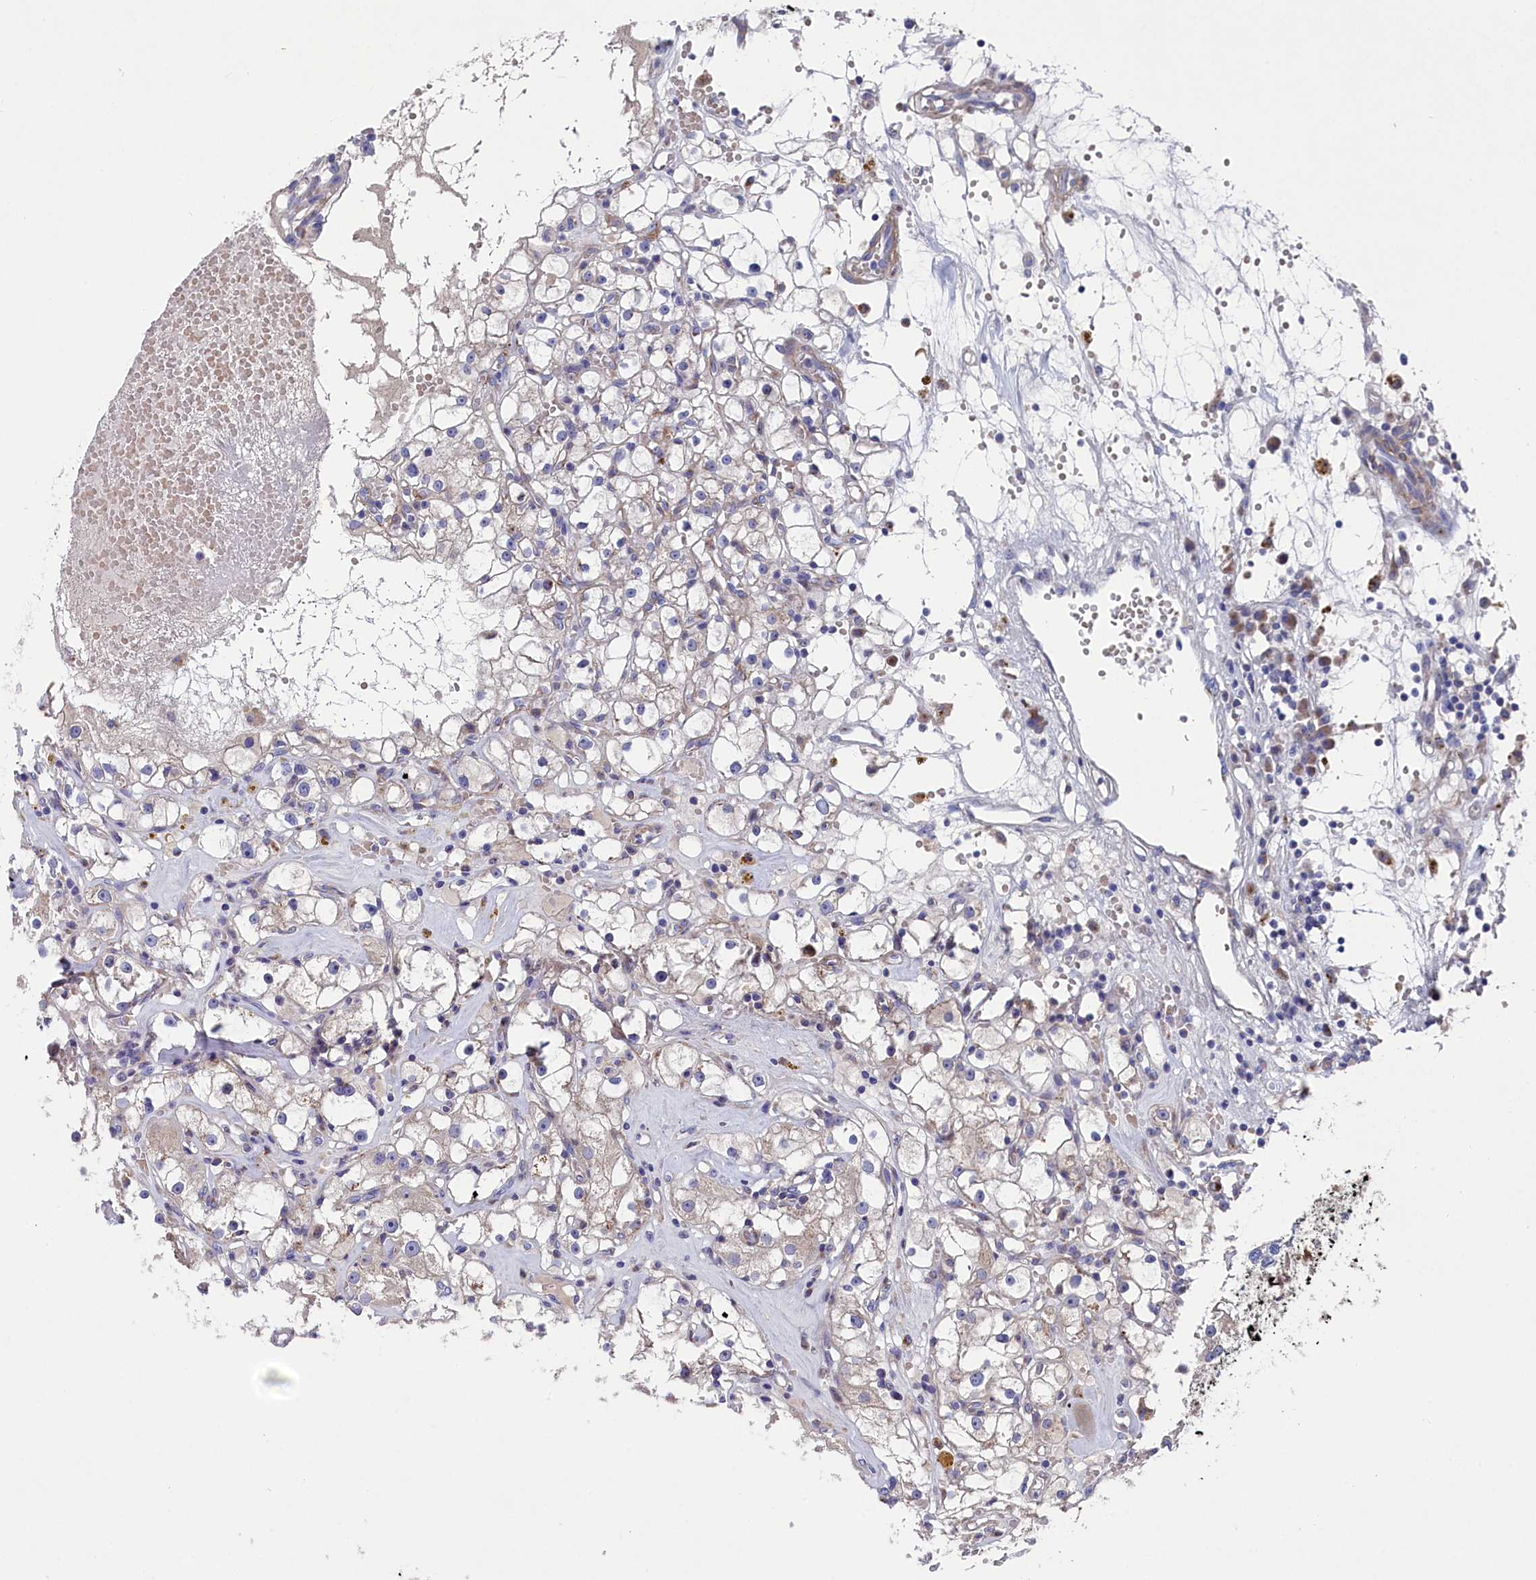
{"staining": {"intensity": "weak", "quantity": "<25%", "location": "cytoplasmic/membranous"}, "tissue": "renal cancer", "cell_type": "Tumor cells", "image_type": "cancer", "snomed": [{"axis": "morphology", "description": "Adenocarcinoma, NOS"}, {"axis": "topography", "description": "Kidney"}], "caption": "Micrograph shows no protein positivity in tumor cells of renal cancer (adenocarcinoma) tissue.", "gene": "GPR108", "patient": {"sex": "male", "age": 56}}